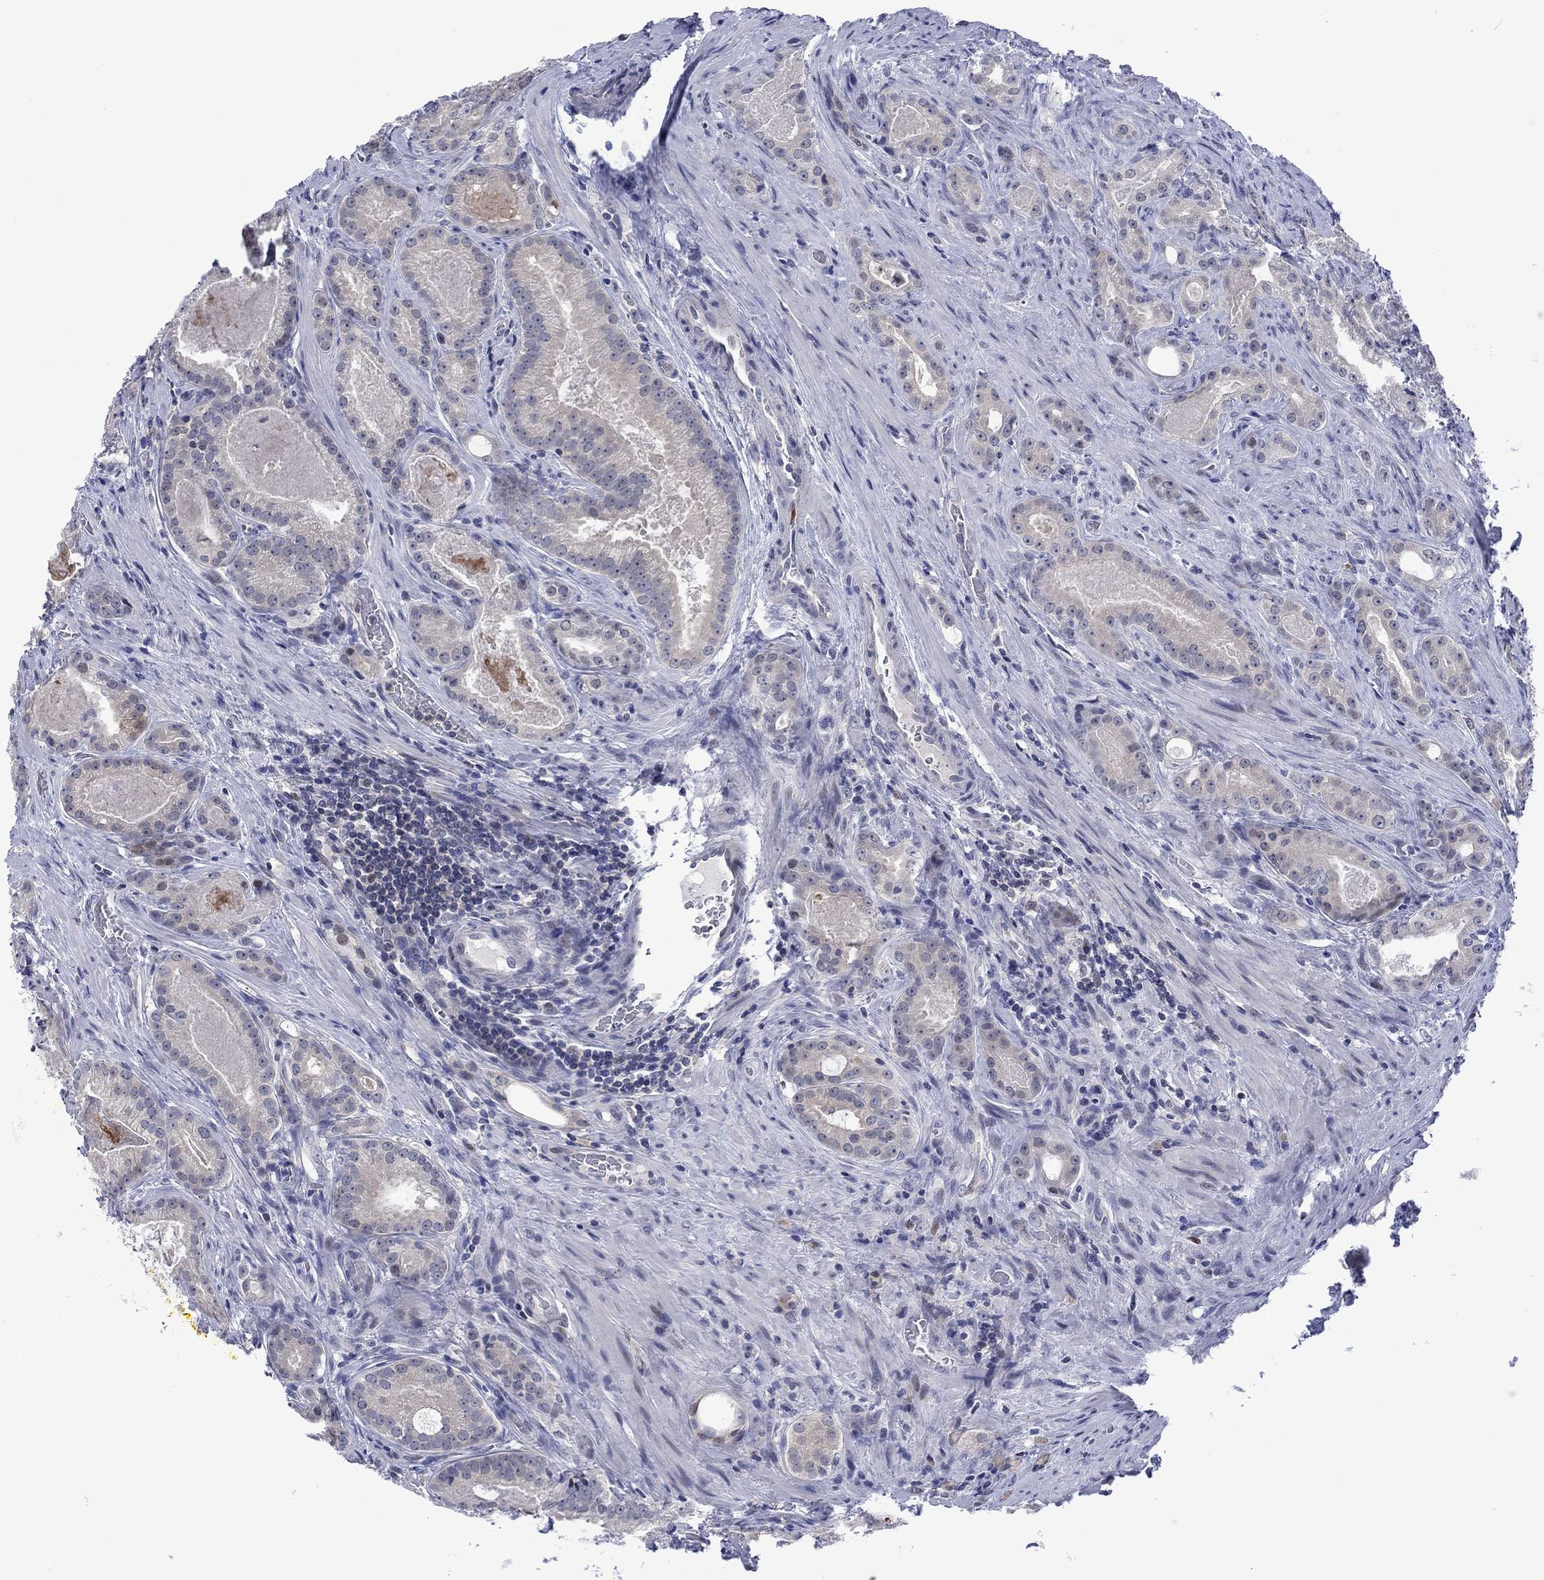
{"staining": {"intensity": "negative", "quantity": "none", "location": "none"}, "tissue": "prostate cancer", "cell_type": "Tumor cells", "image_type": "cancer", "snomed": [{"axis": "morphology", "description": "Adenocarcinoma, NOS"}, {"axis": "topography", "description": "Prostate"}], "caption": "Tumor cells show no significant expression in adenocarcinoma (prostate).", "gene": "AGL", "patient": {"sex": "male", "age": 61}}